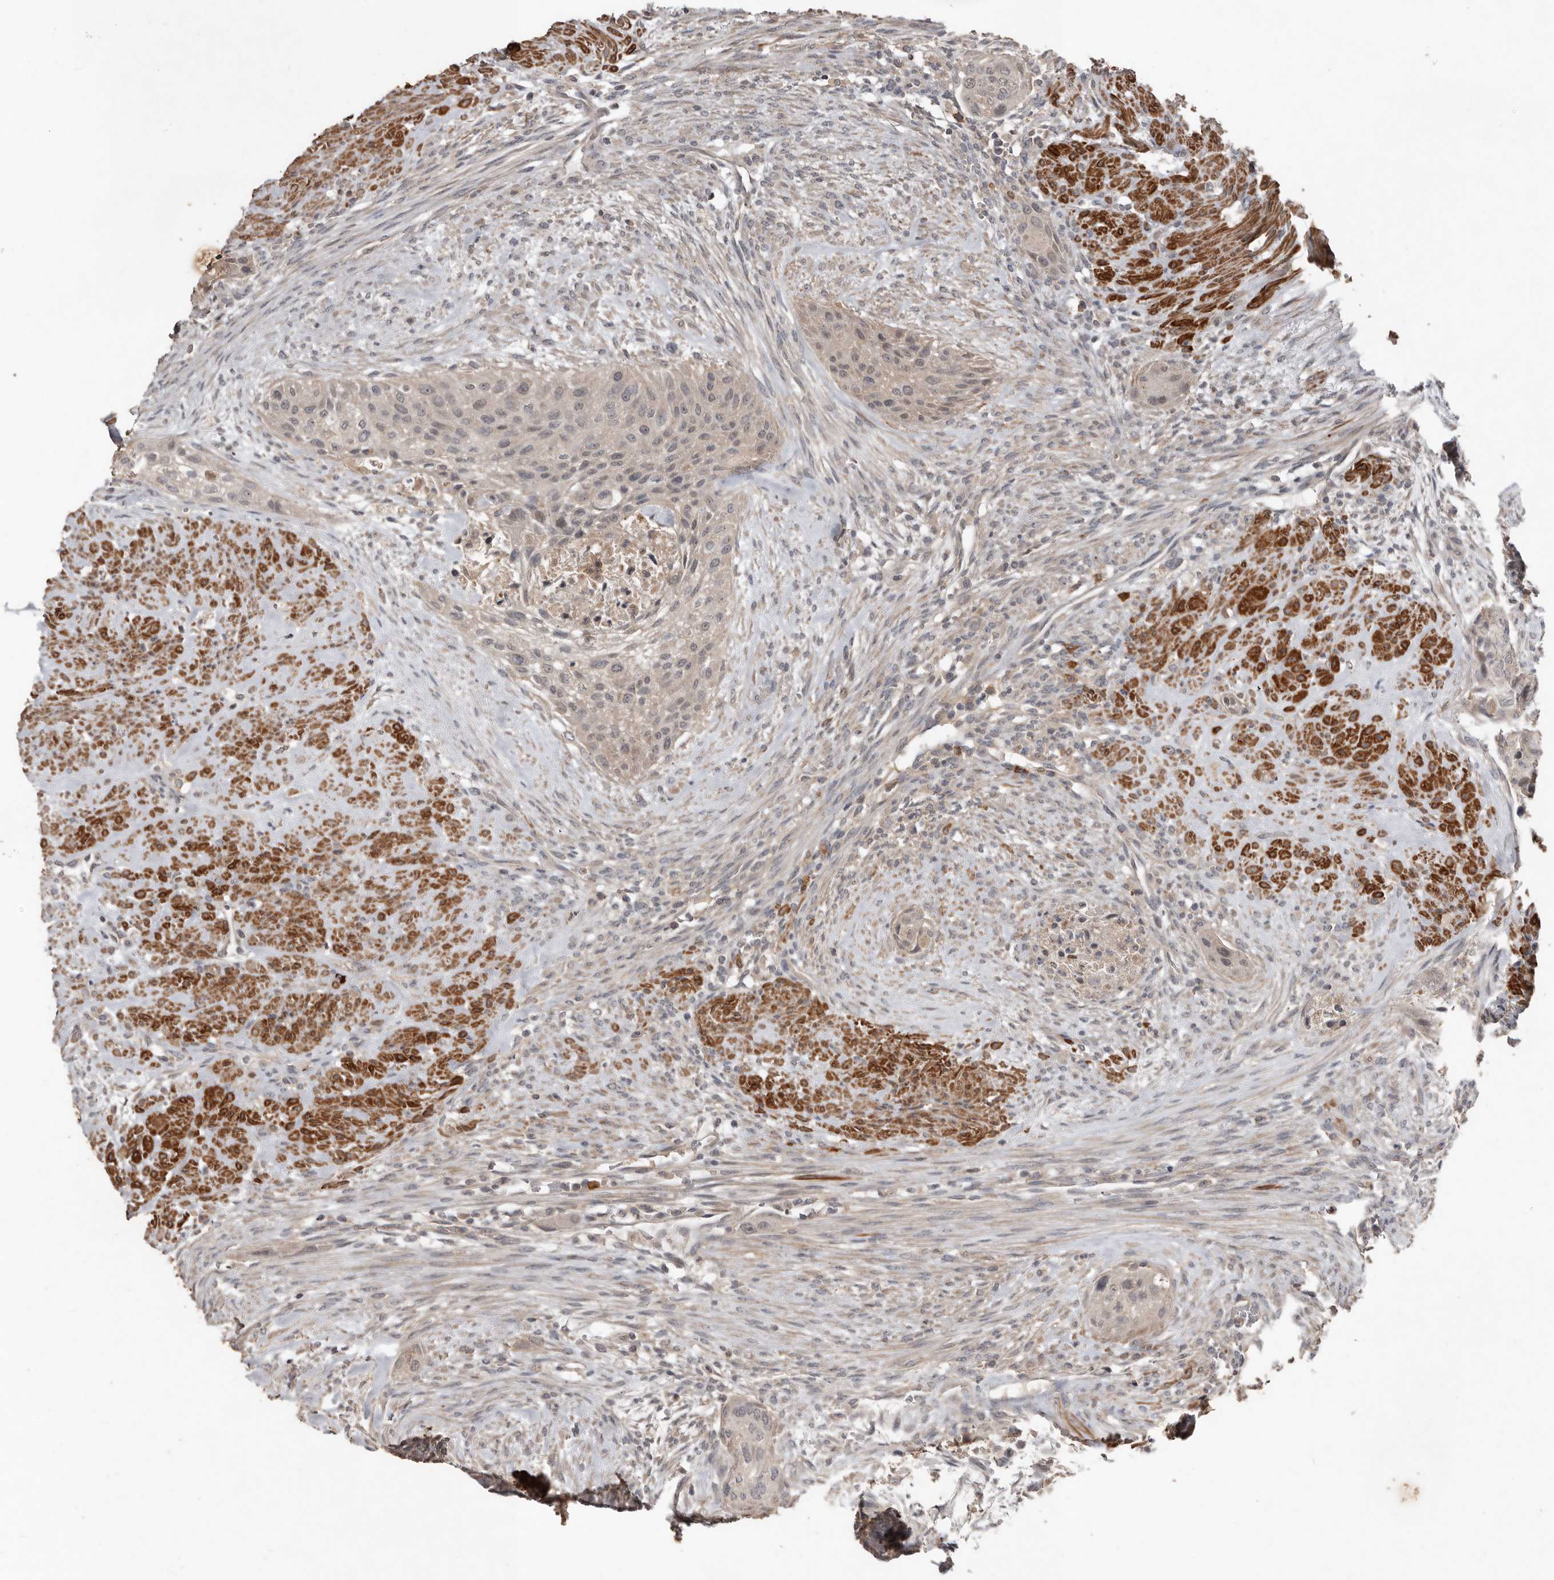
{"staining": {"intensity": "weak", "quantity": "<25%", "location": "cytoplasmic/membranous,nuclear"}, "tissue": "urothelial cancer", "cell_type": "Tumor cells", "image_type": "cancer", "snomed": [{"axis": "morphology", "description": "Urothelial carcinoma, High grade"}, {"axis": "topography", "description": "Urinary bladder"}], "caption": "Histopathology image shows no significant protein expression in tumor cells of urothelial carcinoma (high-grade).", "gene": "BAMBI", "patient": {"sex": "male", "age": 35}}